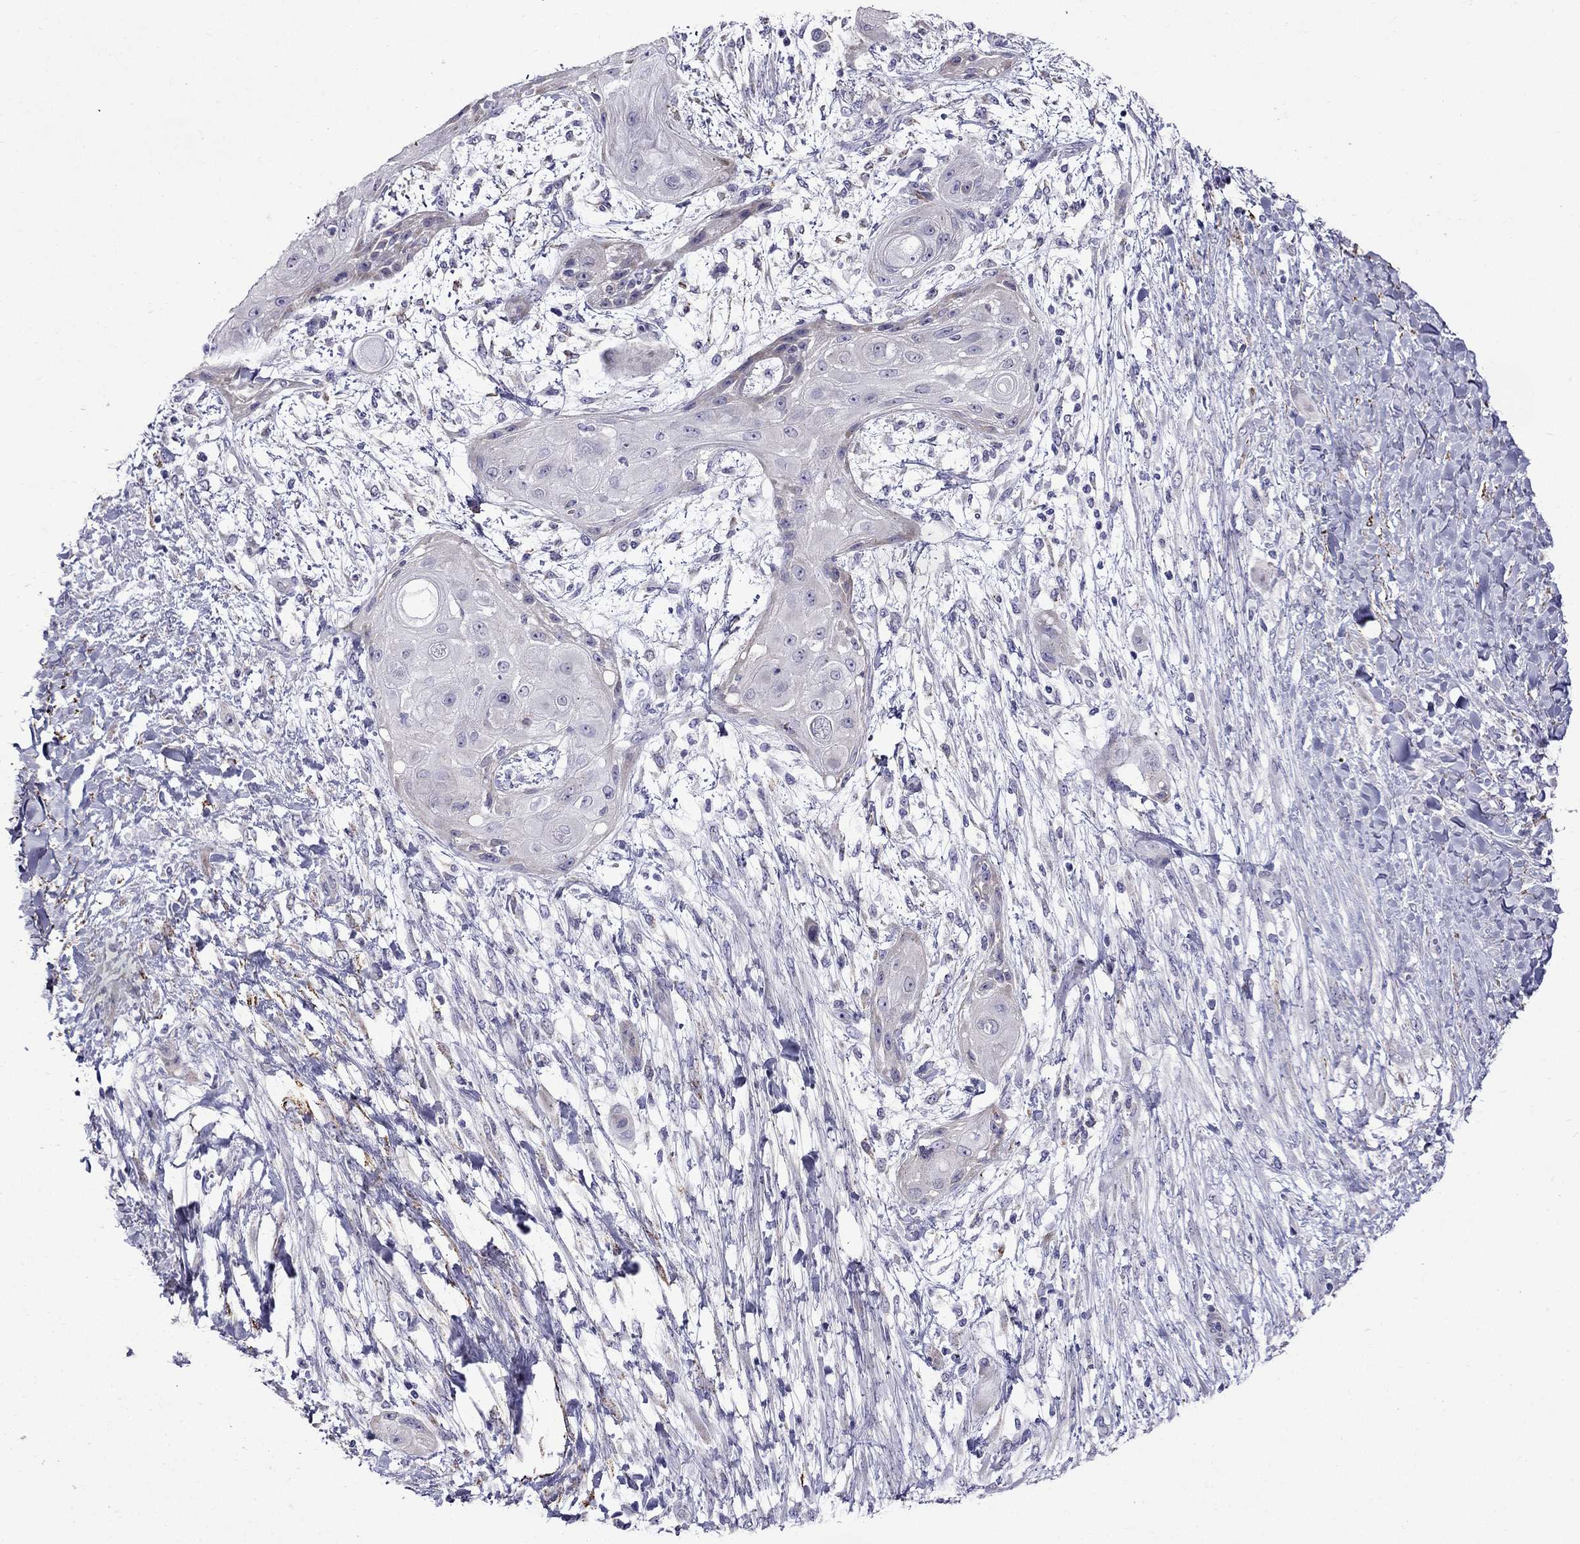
{"staining": {"intensity": "negative", "quantity": "none", "location": "none"}, "tissue": "skin cancer", "cell_type": "Tumor cells", "image_type": "cancer", "snomed": [{"axis": "morphology", "description": "Squamous cell carcinoma, NOS"}, {"axis": "topography", "description": "Skin"}], "caption": "The image exhibits no significant staining in tumor cells of skin squamous cell carcinoma.", "gene": "PI16", "patient": {"sex": "male", "age": 62}}